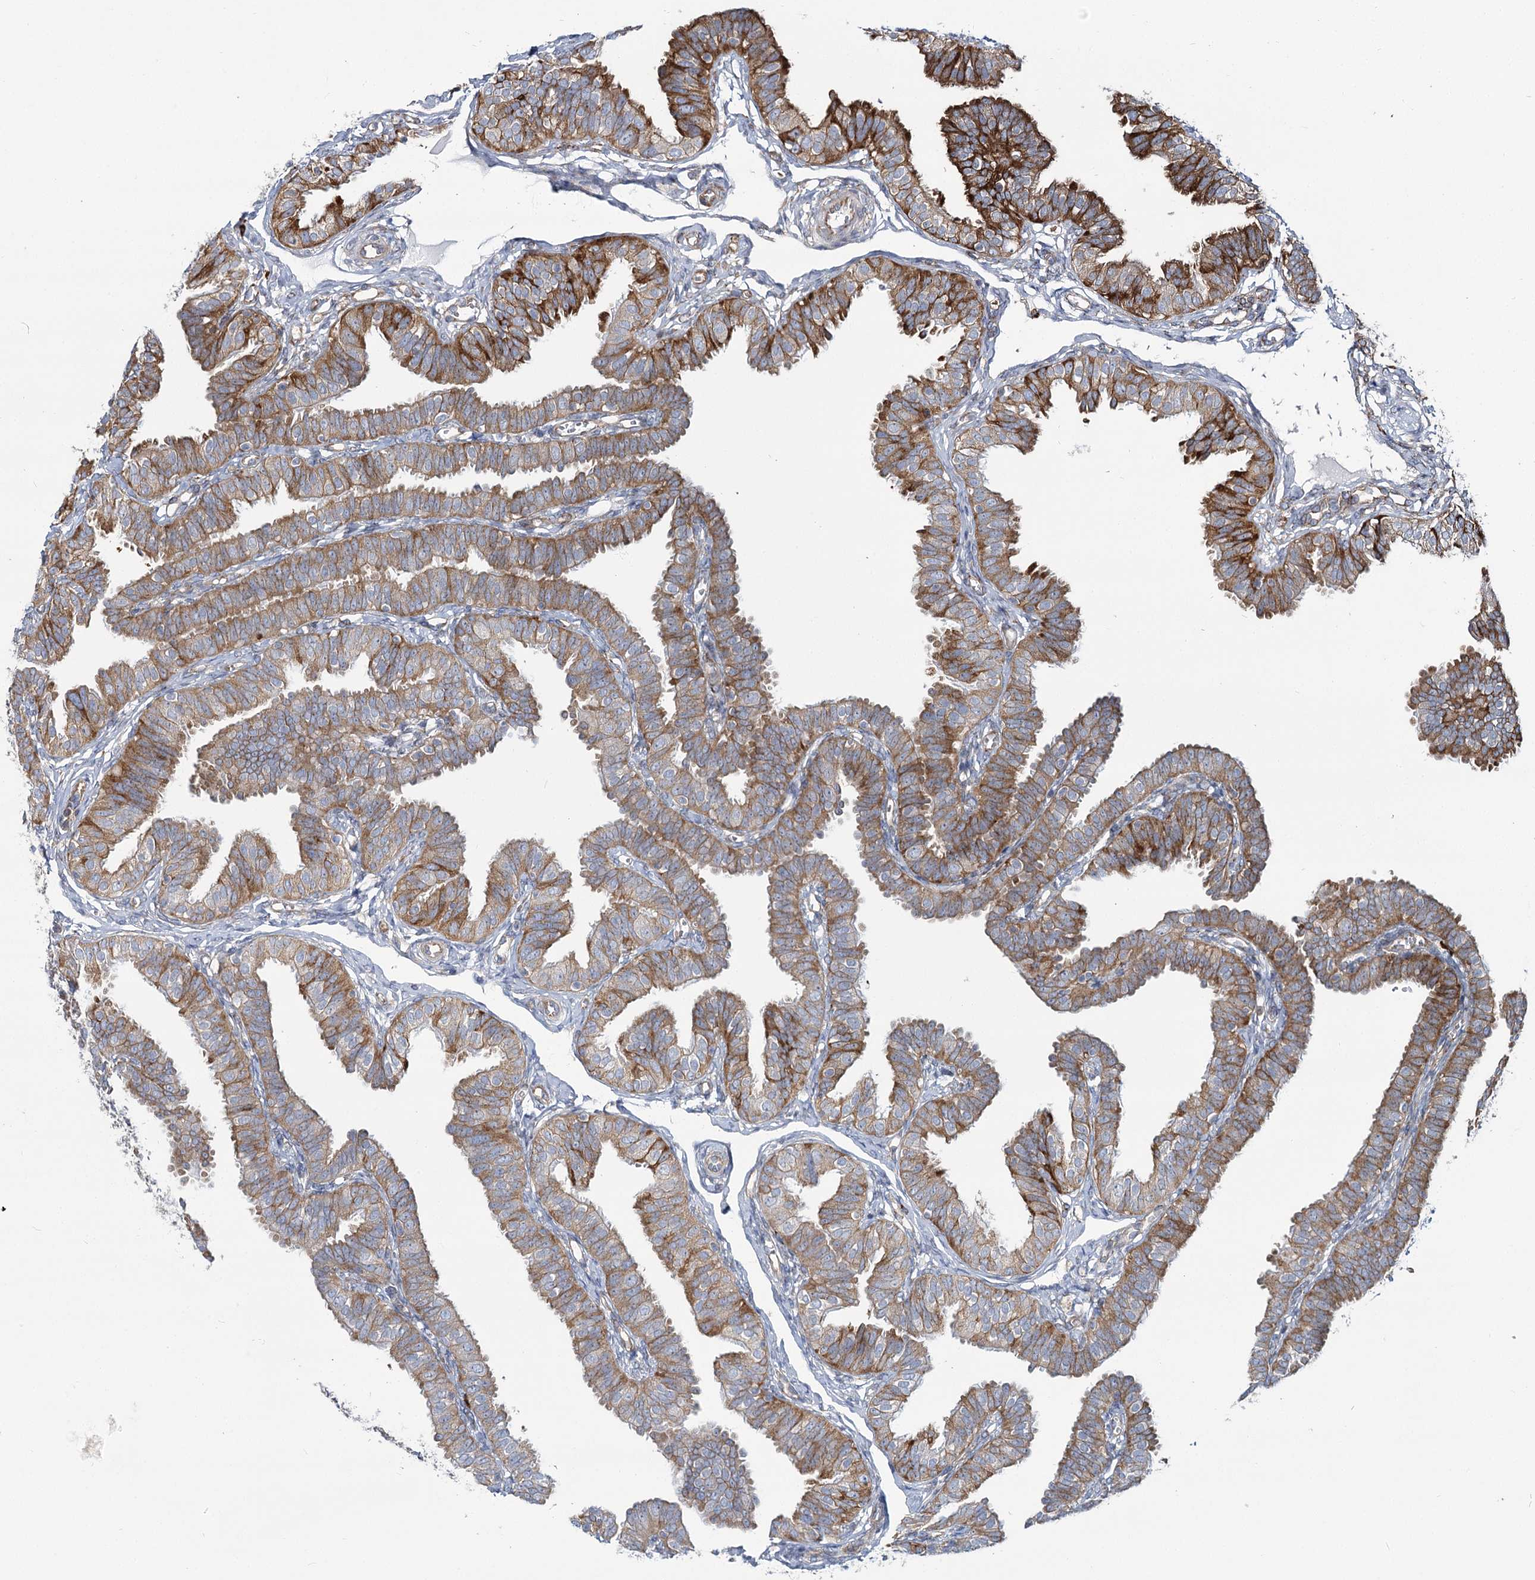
{"staining": {"intensity": "moderate", "quantity": ">75%", "location": "cytoplasmic/membranous"}, "tissue": "fallopian tube", "cell_type": "Glandular cells", "image_type": "normal", "snomed": [{"axis": "morphology", "description": "Normal tissue, NOS"}, {"axis": "topography", "description": "Fallopian tube"}], "caption": "Fallopian tube was stained to show a protein in brown. There is medium levels of moderate cytoplasmic/membranous expression in about >75% of glandular cells. Nuclei are stained in blue.", "gene": "POGLUT1", "patient": {"sex": "female", "age": 35}}